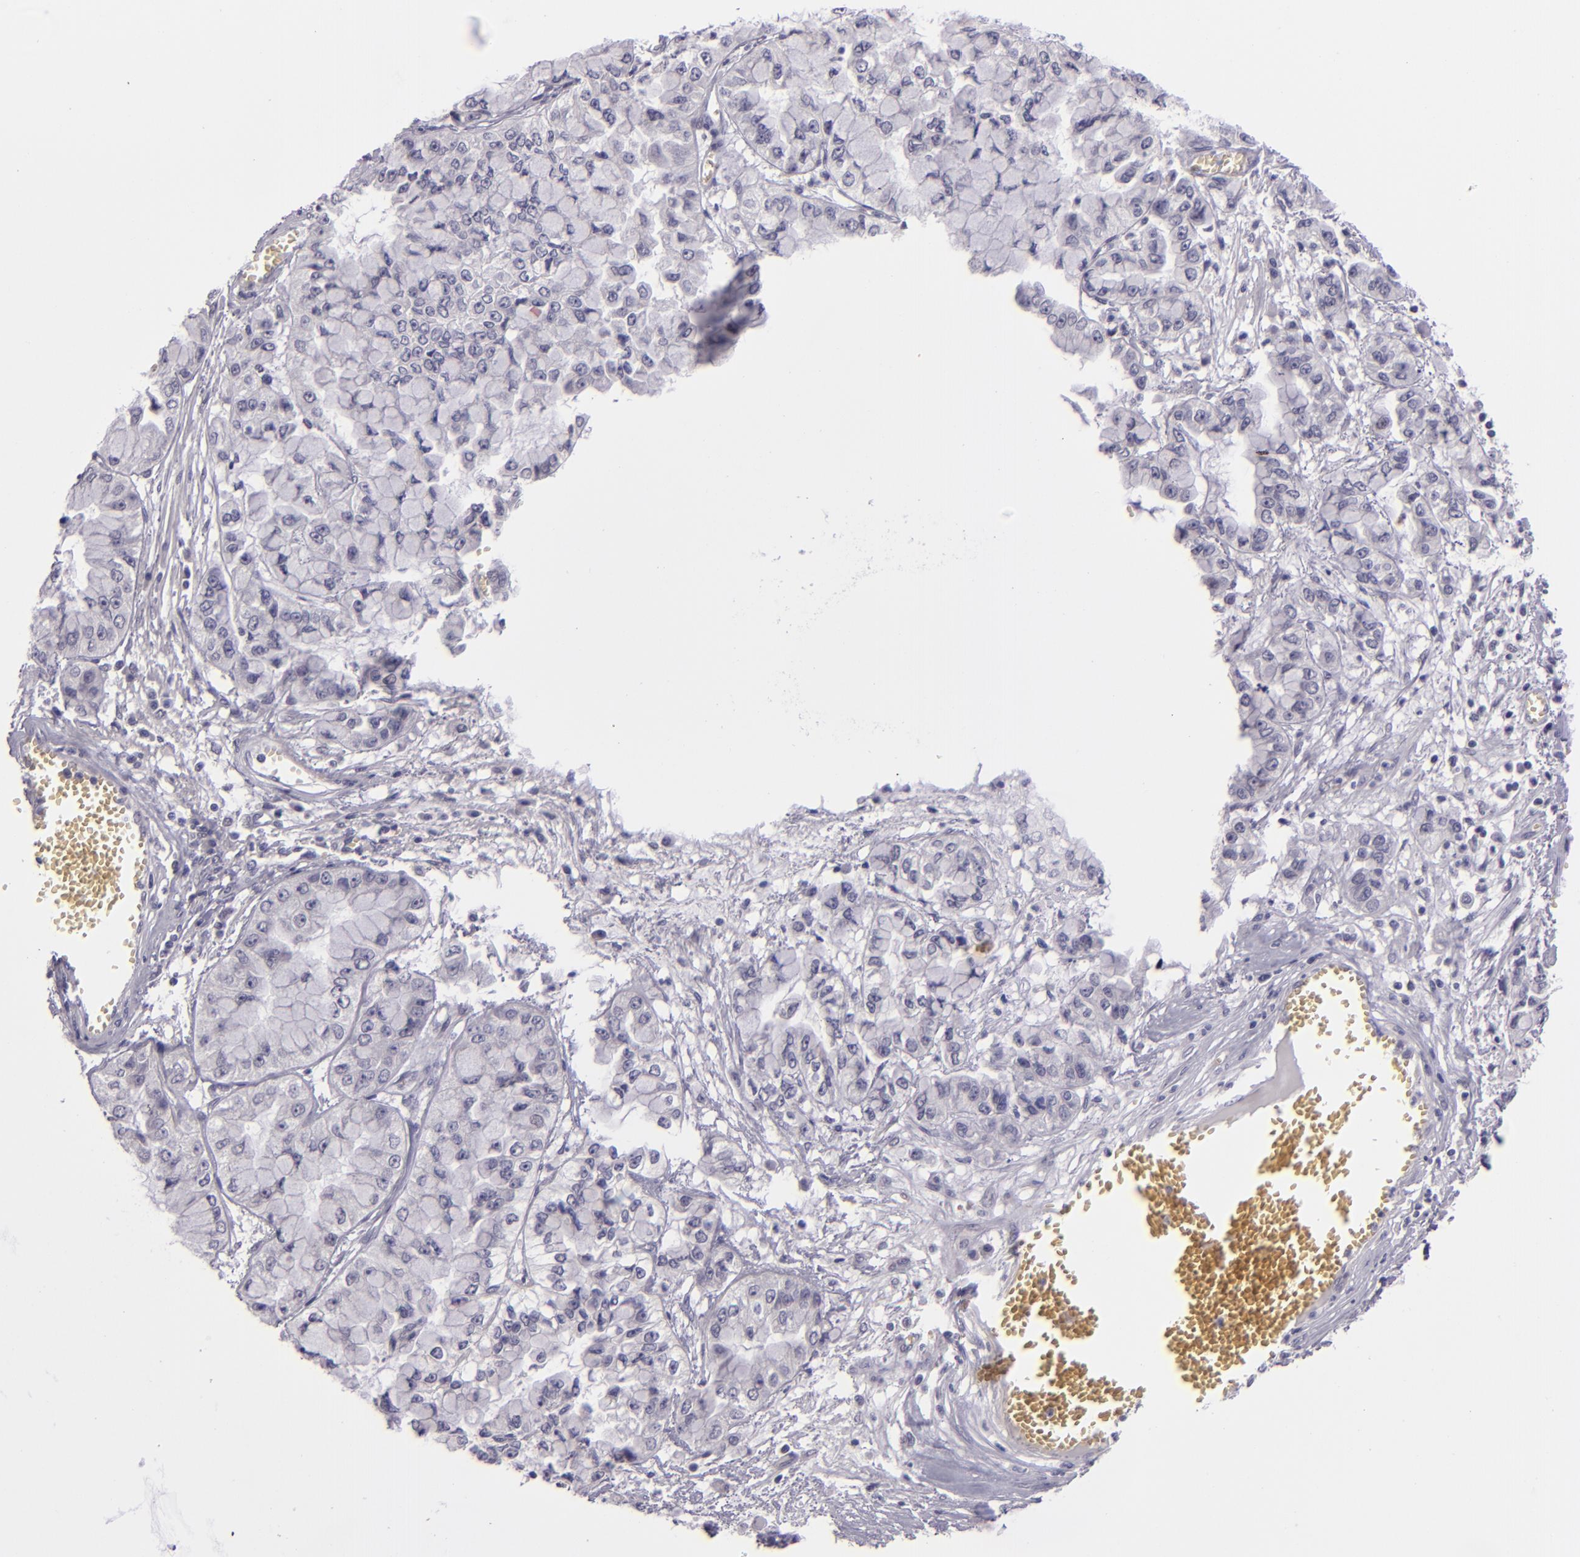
{"staining": {"intensity": "negative", "quantity": "none", "location": "none"}, "tissue": "liver cancer", "cell_type": "Tumor cells", "image_type": "cancer", "snomed": [{"axis": "morphology", "description": "Cholangiocarcinoma"}, {"axis": "topography", "description": "Liver"}], "caption": "Tumor cells show no significant staining in liver cancer (cholangiocarcinoma).", "gene": "SNCB", "patient": {"sex": "female", "age": 79}}